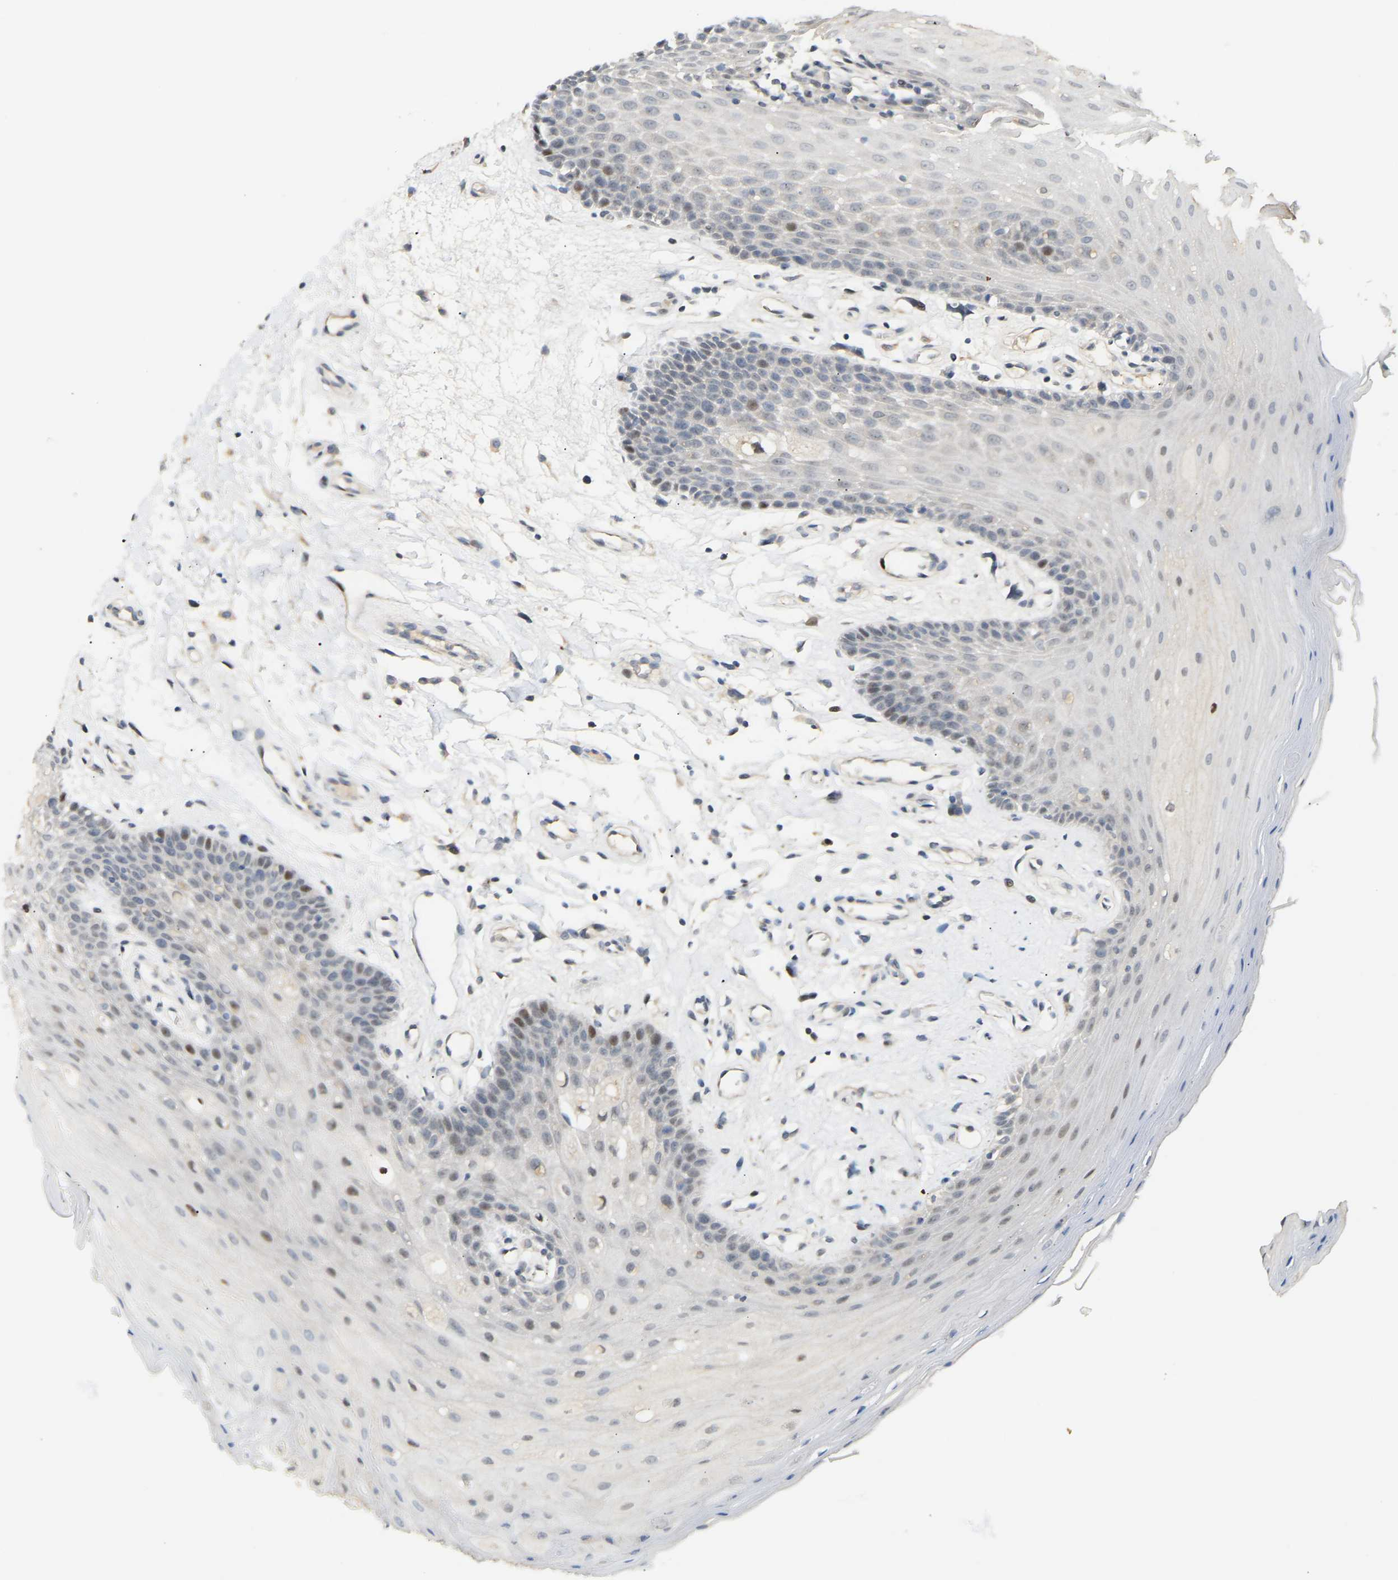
{"staining": {"intensity": "weak", "quantity": "<25%", "location": "cytoplasmic/membranous"}, "tissue": "oral mucosa", "cell_type": "Squamous epithelial cells", "image_type": "normal", "snomed": [{"axis": "morphology", "description": "Normal tissue, NOS"}, {"axis": "morphology", "description": "Squamous cell carcinoma, NOS"}, {"axis": "topography", "description": "Oral tissue"}, {"axis": "topography", "description": "Head-Neck"}], "caption": "Immunohistochemical staining of normal human oral mucosa reveals no significant positivity in squamous epithelial cells. (IHC, brightfield microscopy, high magnification).", "gene": "PTPN4", "patient": {"sex": "male", "age": 71}}